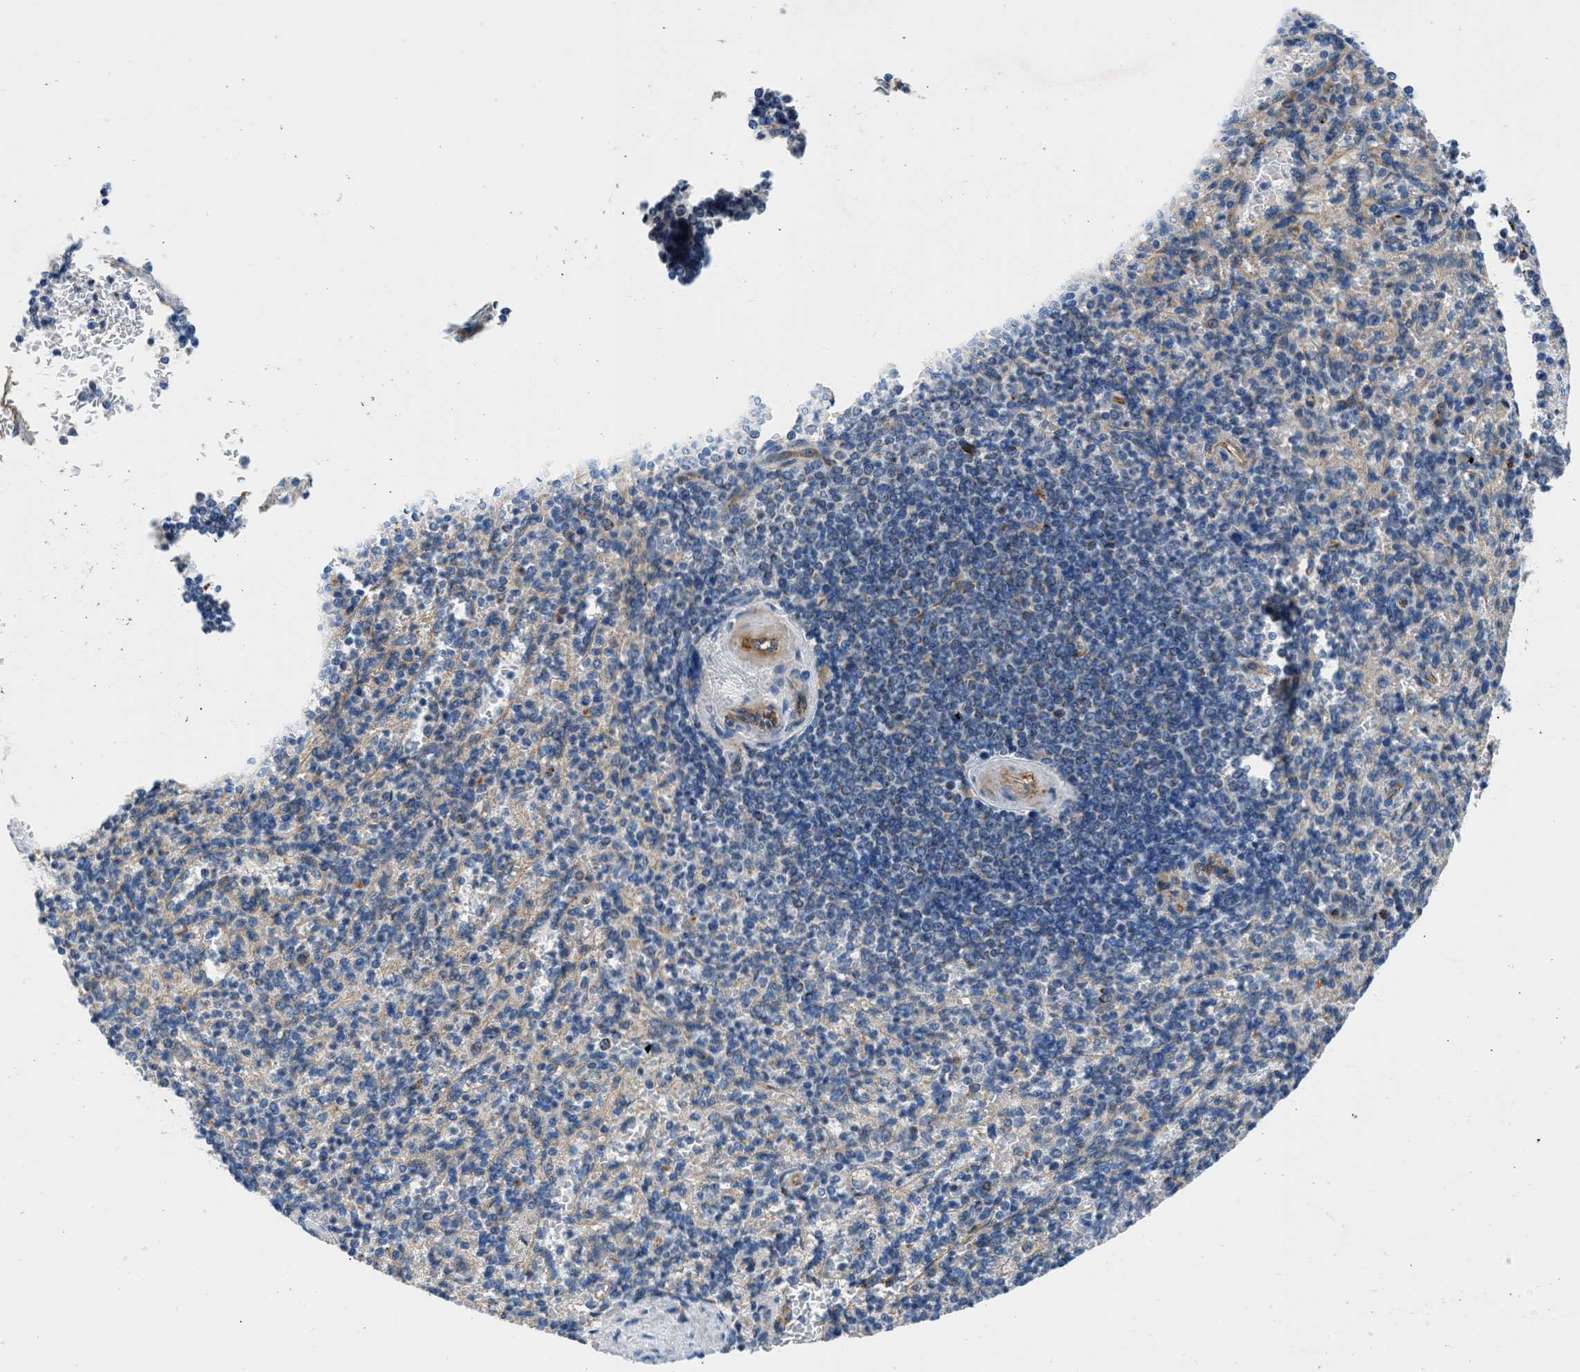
{"staining": {"intensity": "weak", "quantity": "25%-75%", "location": "cytoplasmic/membranous"}, "tissue": "spleen", "cell_type": "Cells in red pulp", "image_type": "normal", "snomed": [{"axis": "morphology", "description": "Normal tissue, NOS"}, {"axis": "topography", "description": "Spleen"}], "caption": "High-magnification brightfield microscopy of benign spleen stained with DAB (3,3'-diaminobenzidine) (brown) and counterstained with hematoxylin (blue). cells in red pulp exhibit weak cytoplasmic/membranous expression is present in about25%-75% of cells. (brown staining indicates protein expression, while blue staining denotes nuclei).", "gene": "ULK4", "patient": {"sex": "female", "age": 74}}